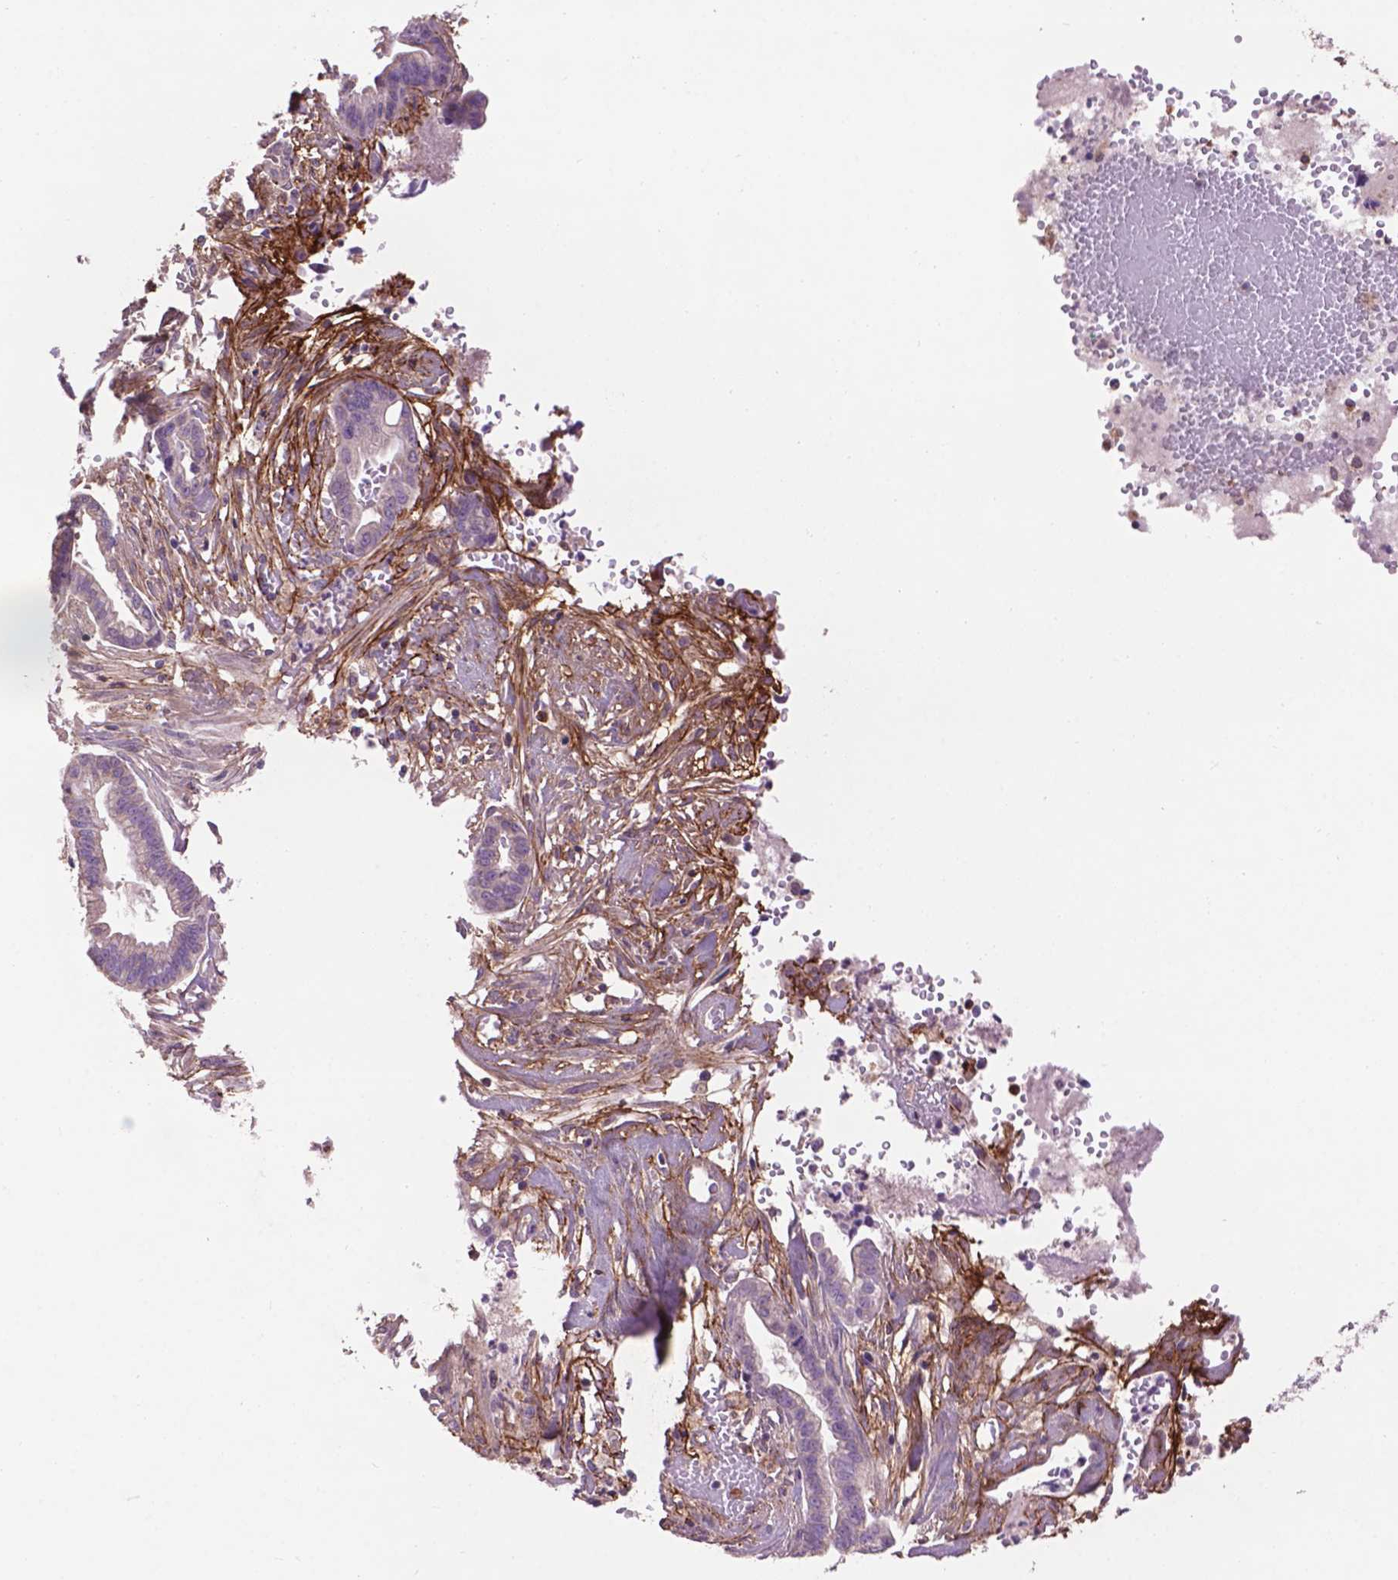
{"staining": {"intensity": "negative", "quantity": "none", "location": "none"}, "tissue": "cervical cancer", "cell_type": "Tumor cells", "image_type": "cancer", "snomed": [{"axis": "morphology", "description": "Adenocarcinoma, NOS"}, {"axis": "topography", "description": "Cervix"}], "caption": "This is an immunohistochemistry (IHC) image of human adenocarcinoma (cervical). There is no positivity in tumor cells.", "gene": "LRRC3C", "patient": {"sex": "female", "age": 62}}